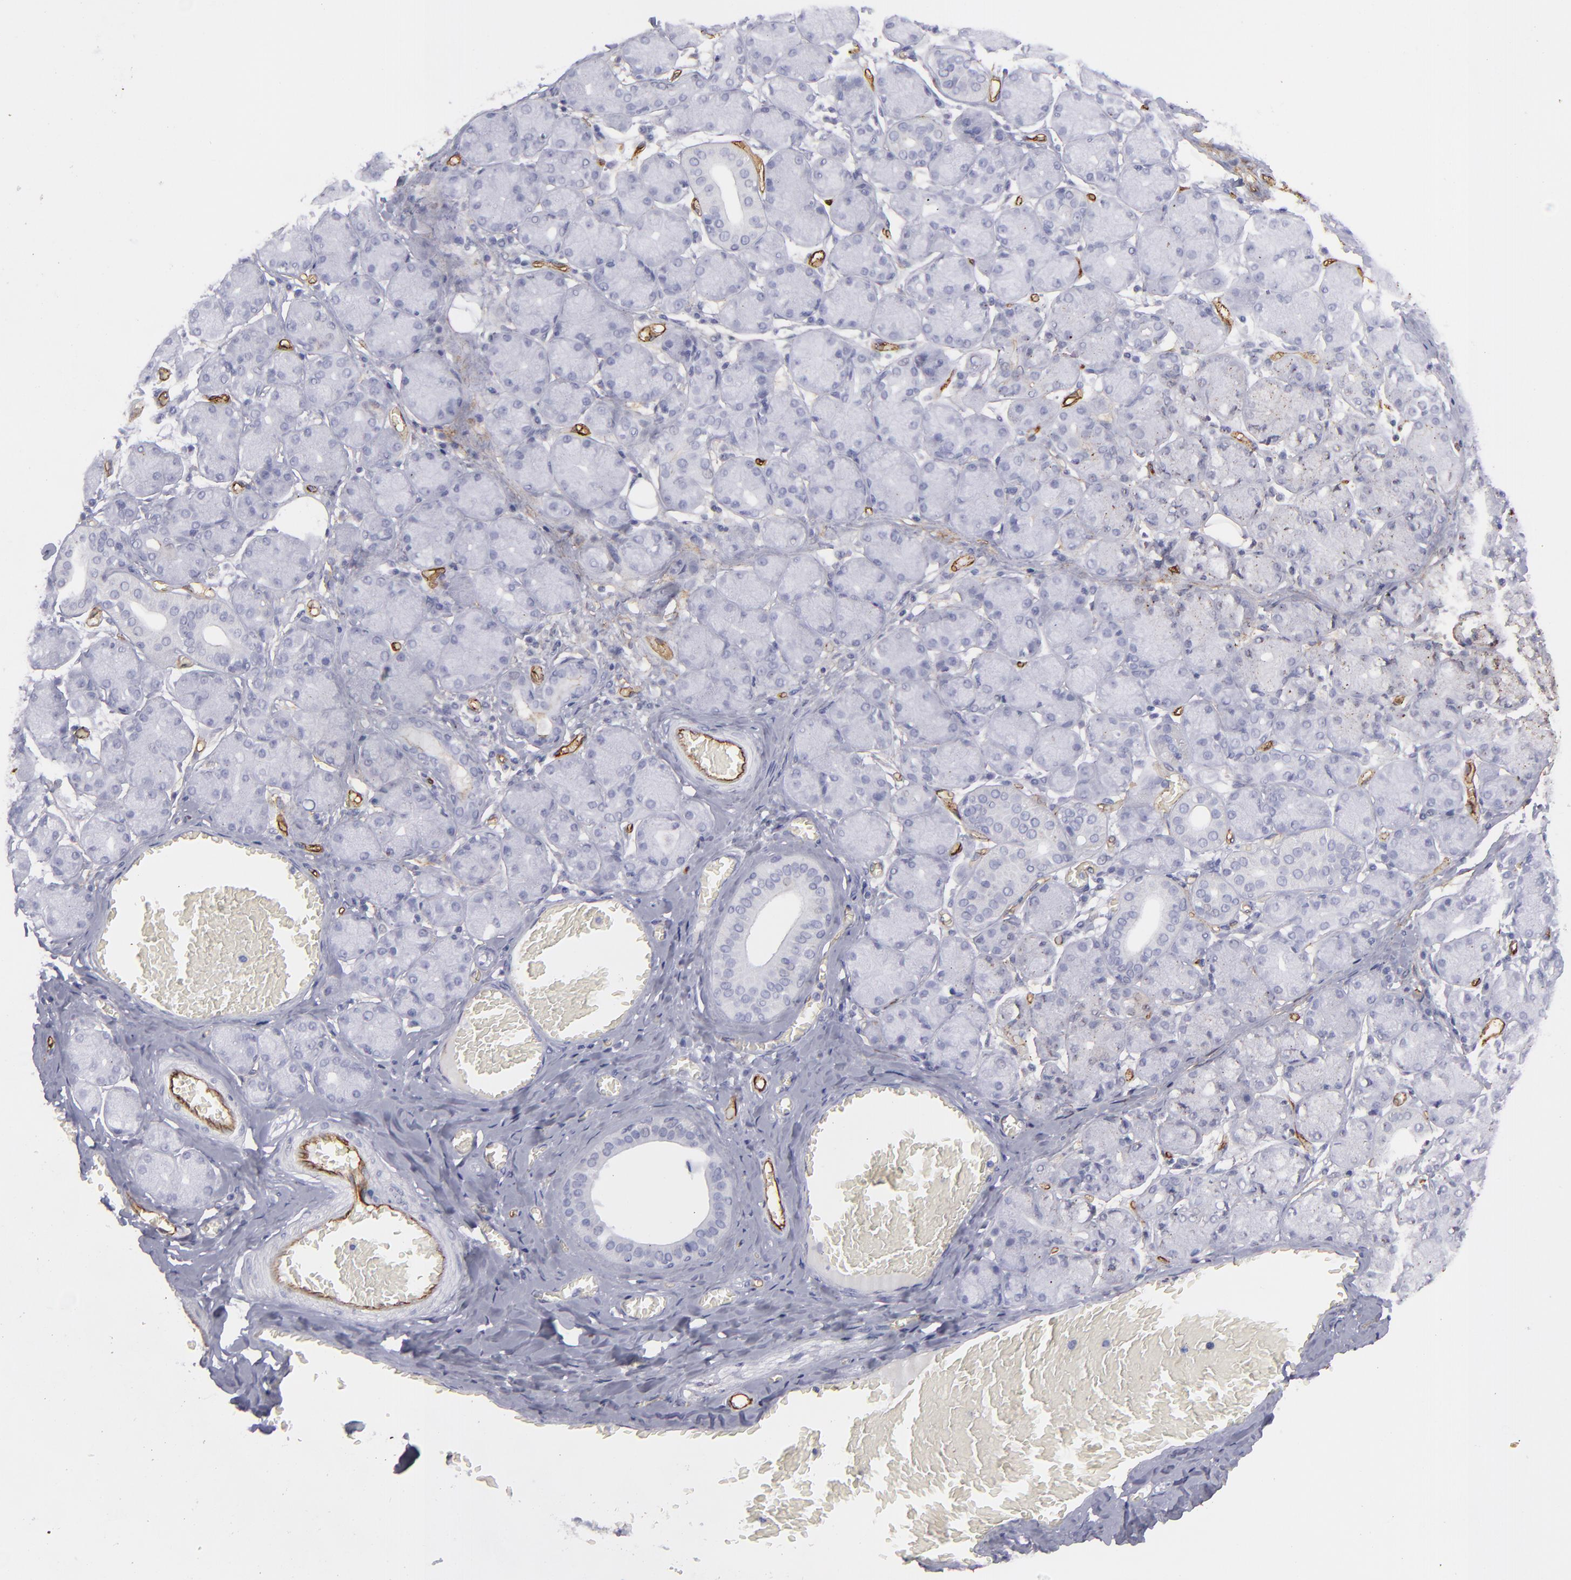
{"staining": {"intensity": "negative", "quantity": "none", "location": "none"}, "tissue": "salivary gland", "cell_type": "Glandular cells", "image_type": "normal", "snomed": [{"axis": "morphology", "description": "Normal tissue, NOS"}, {"axis": "topography", "description": "Salivary gland"}], "caption": "The photomicrograph exhibits no staining of glandular cells in normal salivary gland.", "gene": "ACE", "patient": {"sex": "female", "age": 24}}